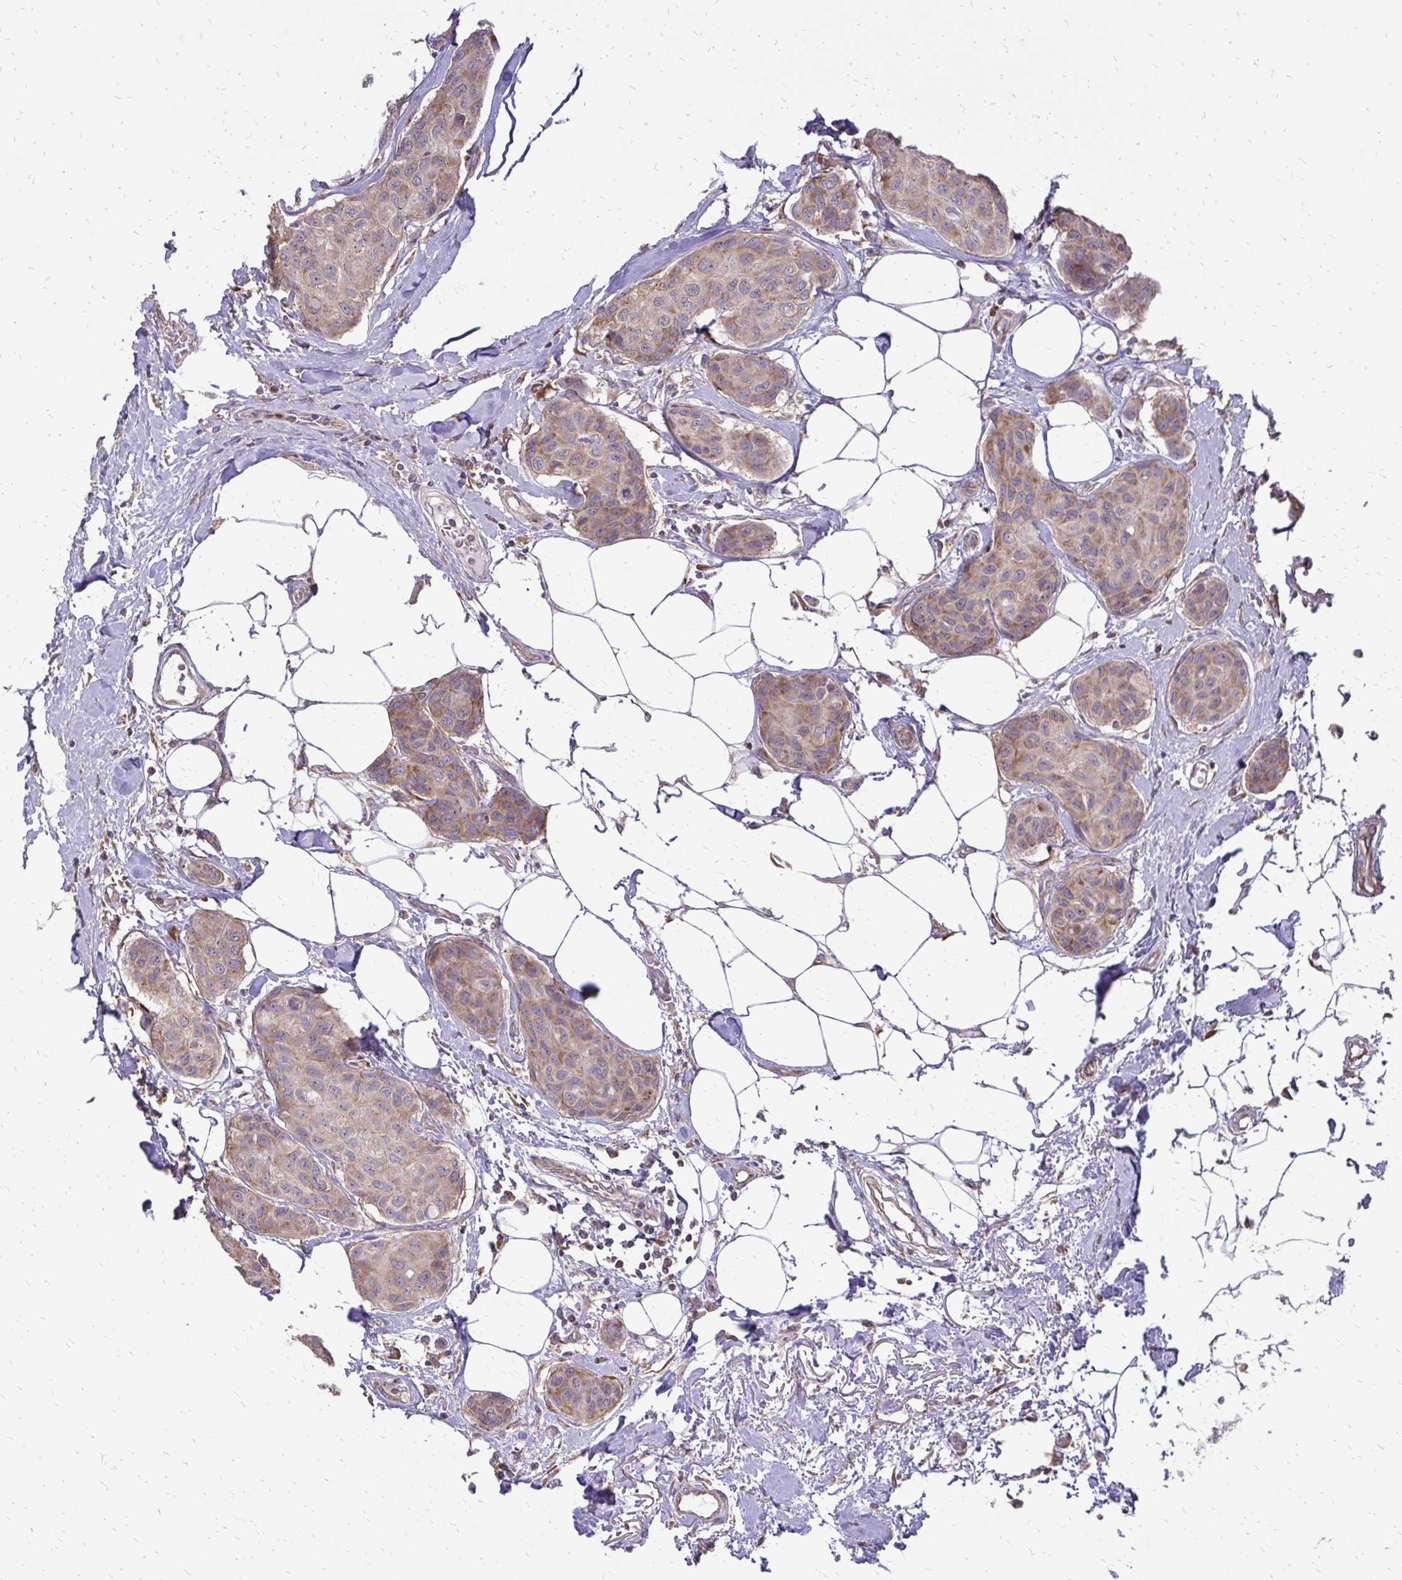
{"staining": {"intensity": "moderate", "quantity": ">75%", "location": "cytoplasmic/membranous"}, "tissue": "breast cancer", "cell_type": "Tumor cells", "image_type": "cancer", "snomed": [{"axis": "morphology", "description": "Duct carcinoma"}, {"axis": "topography", "description": "Breast"}], "caption": "DAB (3,3'-diaminobenzidine) immunohistochemical staining of human breast cancer demonstrates moderate cytoplasmic/membranous protein positivity in about >75% of tumor cells. The protein of interest is shown in brown color, while the nuclei are stained blue.", "gene": "RPS3", "patient": {"sex": "female", "age": 80}}